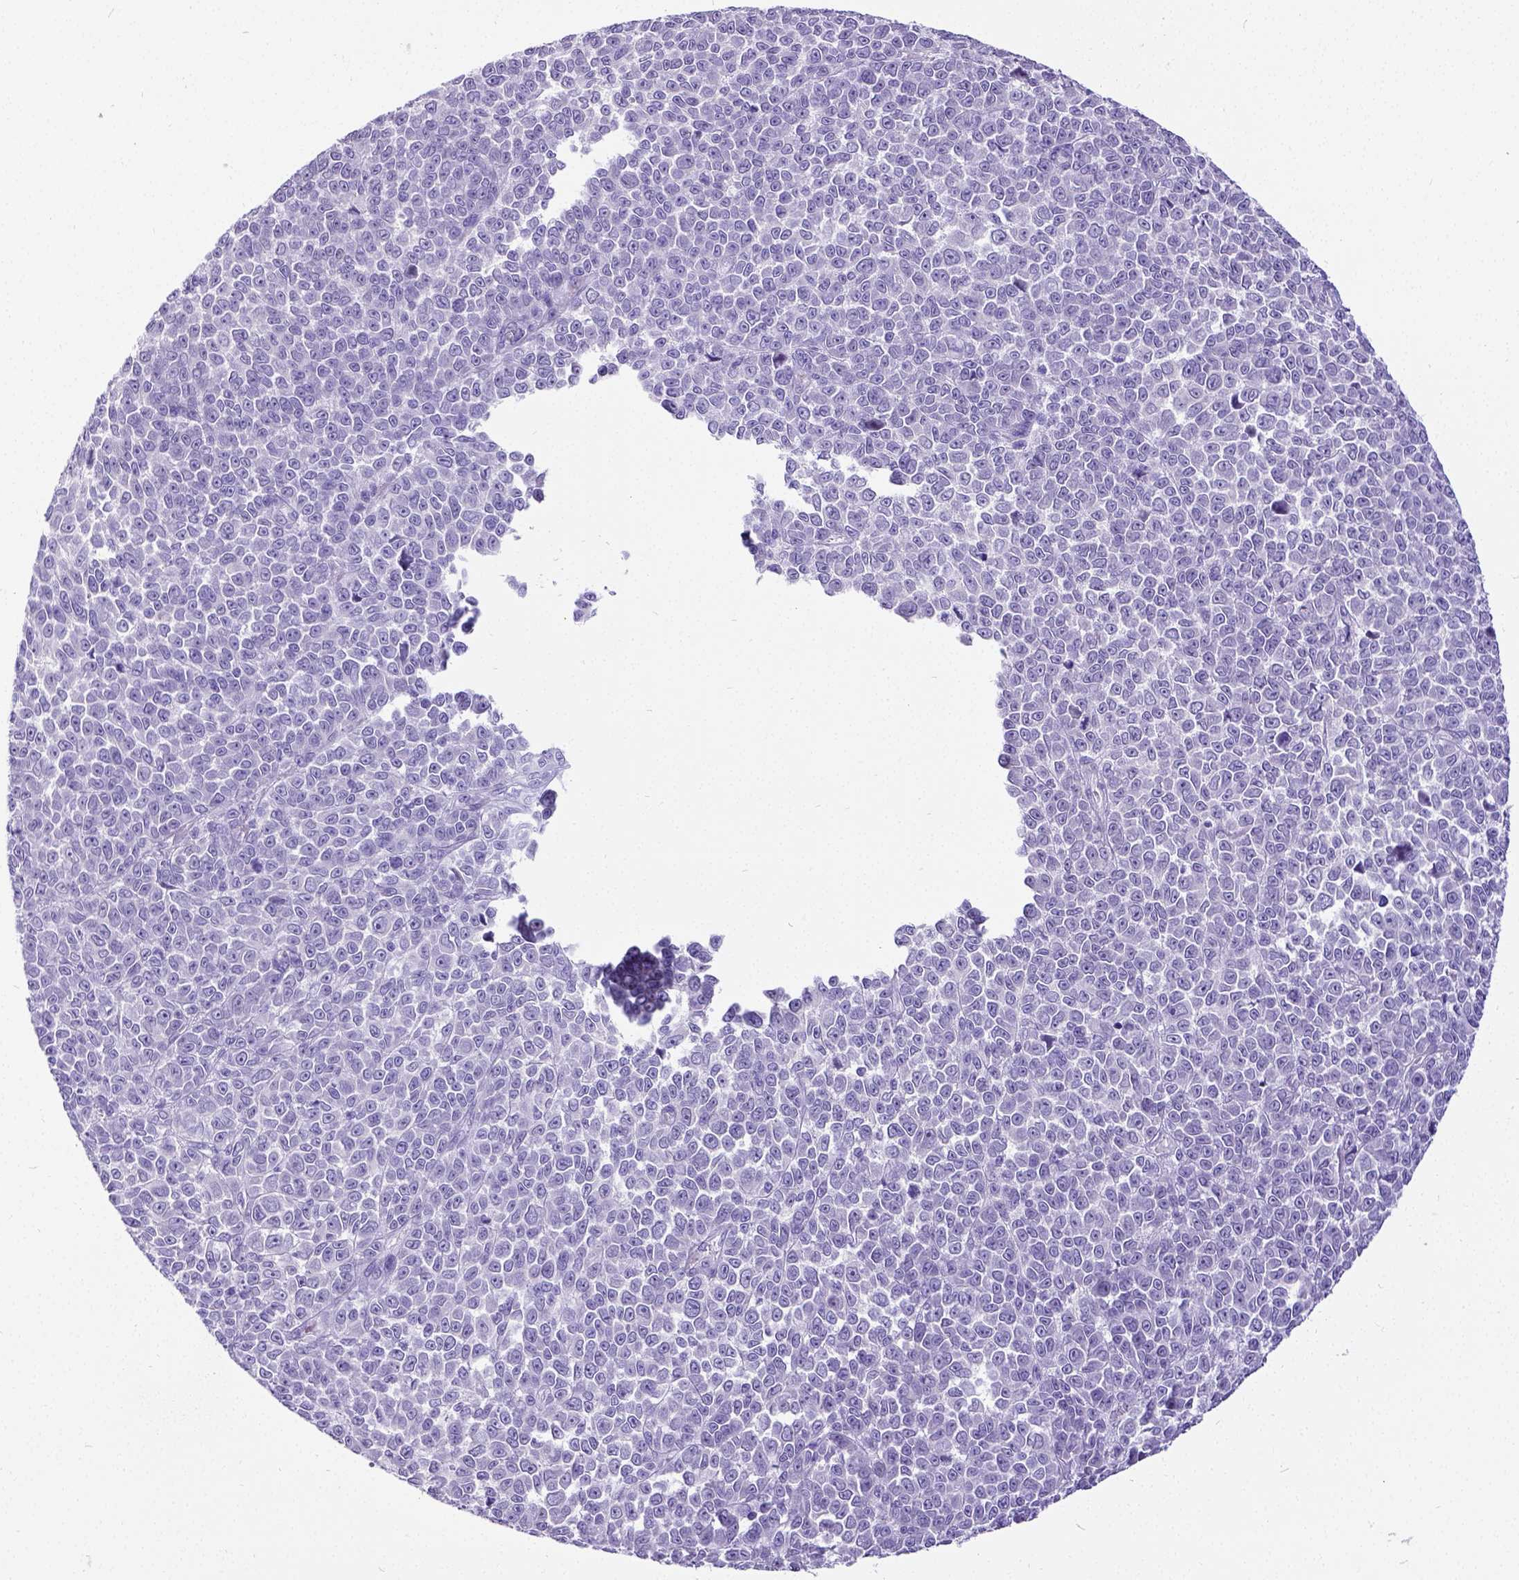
{"staining": {"intensity": "negative", "quantity": "none", "location": "none"}, "tissue": "melanoma", "cell_type": "Tumor cells", "image_type": "cancer", "snomed": [{"axis": "morphology", "description": "Malignant melanoma, NOS"}, {"axis": "topography", "description": "Skin"}], "caption": "Tumor cells are negative for protein expression in human melanoma.", "gene": "SATB2", "patient": {"sex": "female", "age": 95}}